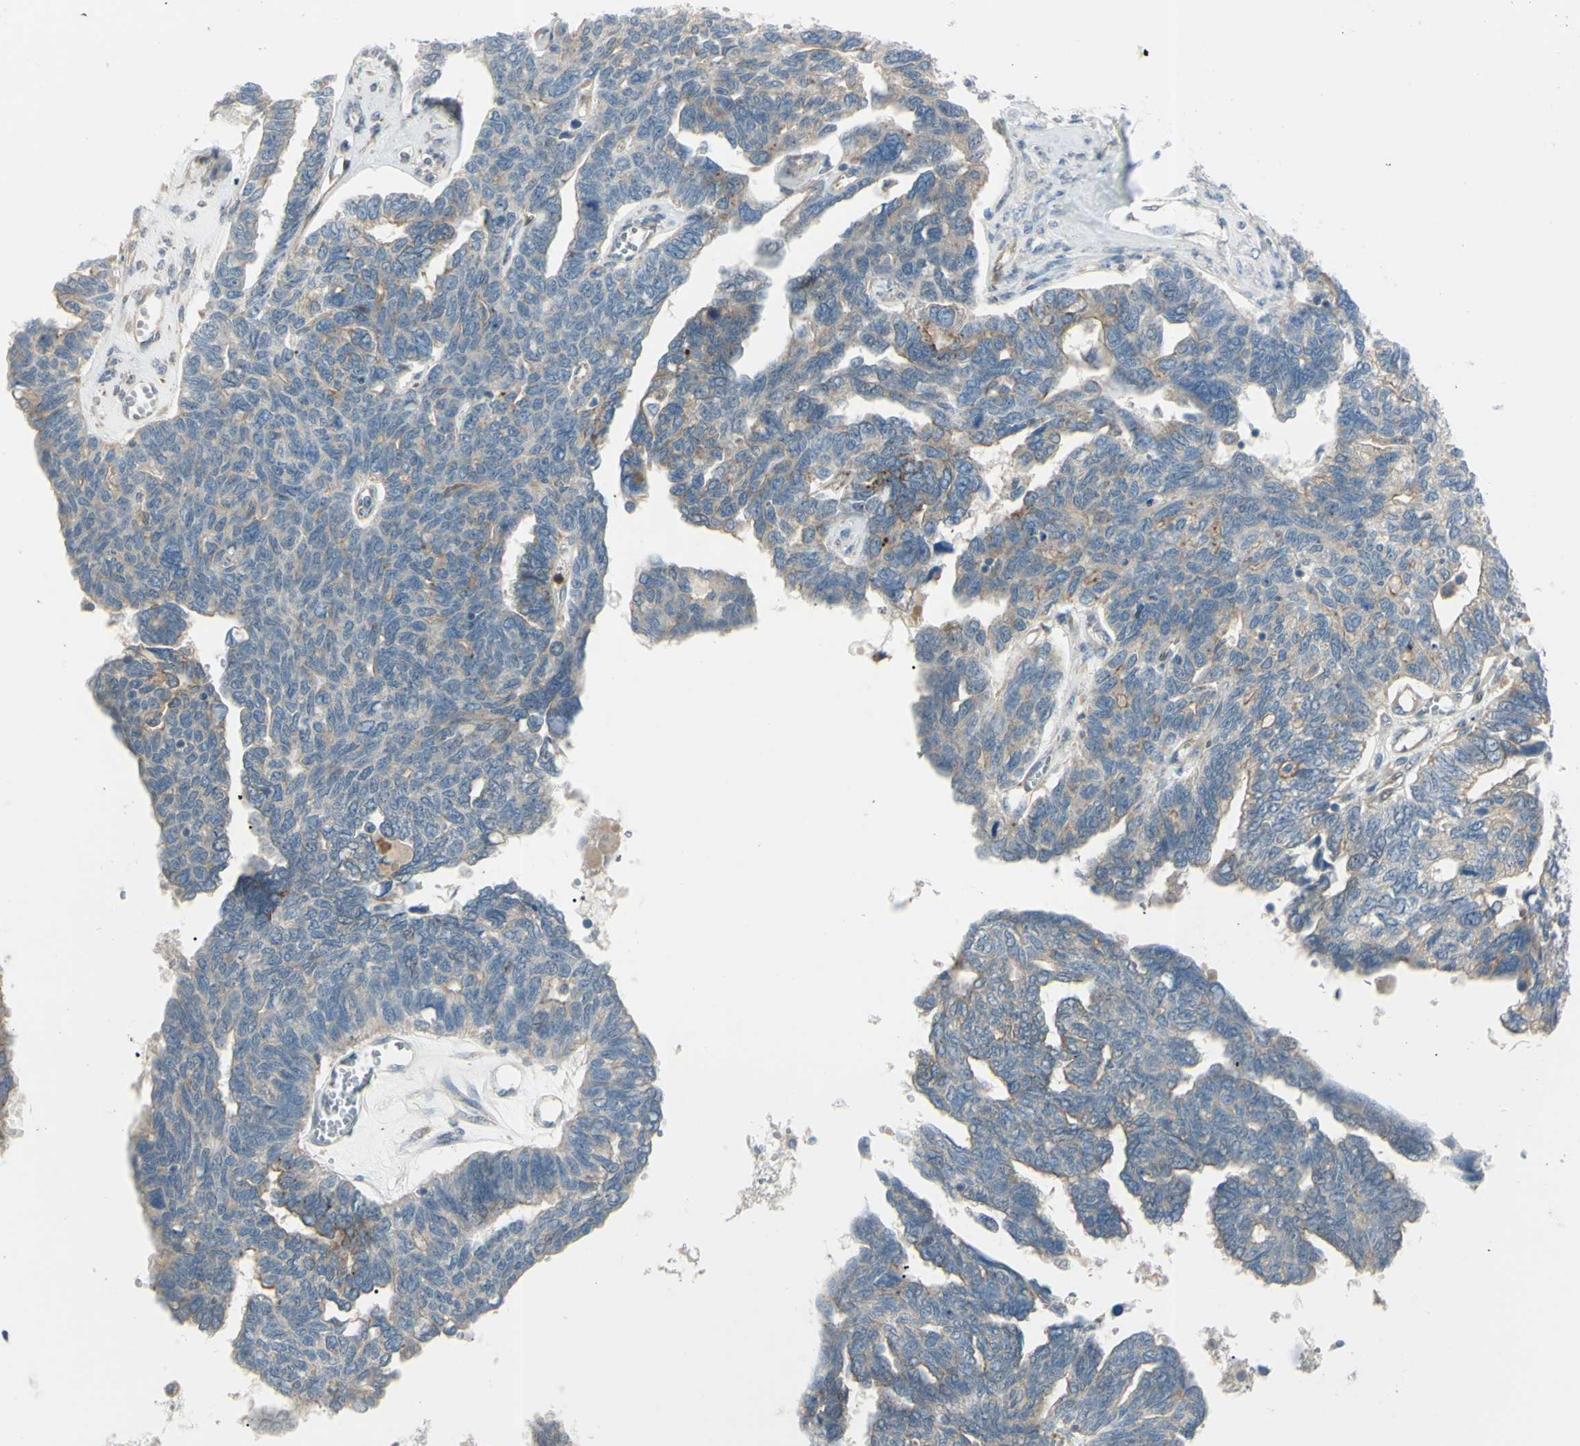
{"staining": {"intensity": "weak", "quantity": ">75%", "location": "cytoplasmic/membranous"}, "tissue": "ovarian cancer", "cell_type": "Tumor cells", "image_type": "cancer", "snomed": [{"axis": "morphology", "description": "Cystadenocarcinoma, serous, NOS"}, {"axis": "topography", "description": "Ovary"}], "caption": "This histopathology image reveals serous cystadenocarcinoma (ovarian) stained with IHC to label a protein in brown. The cytoplasmic/membranous of tumor cells show weak positivity for the protein. Nuclei are counter-stained blue.", "gene": "LMTK2", "patient": {"sex": "female", "age": 79}}